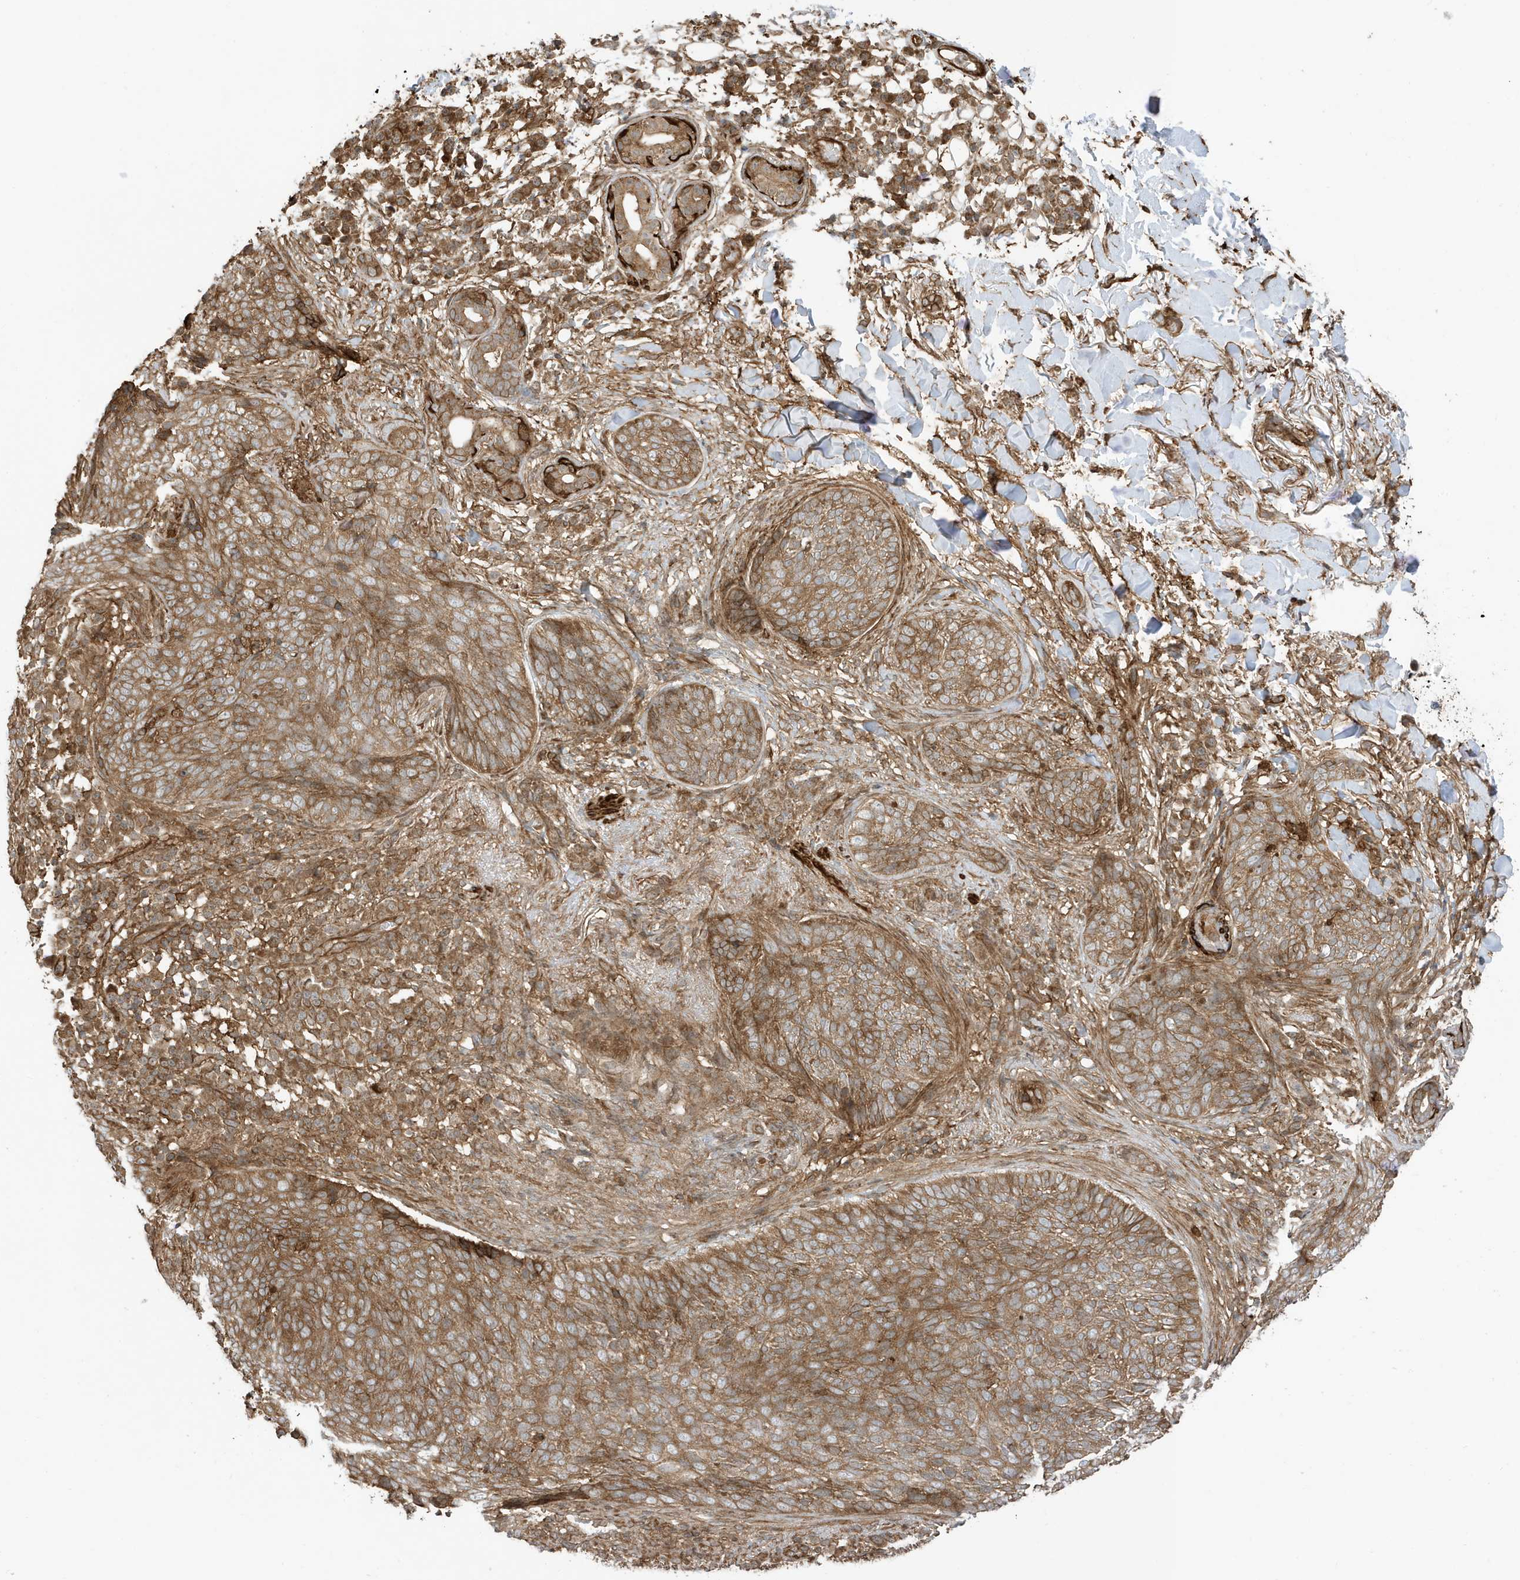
{"staining": {"intensity": "moderate", "quantity": ">75%", "location": "cytoplasmic/membranous"}, "tissue": "skin cancer", "cell_type": "Tumor cells", "image_type": "cancer", "snomed": [{"axis": "morphology", "description": "Basal cell carcinoma"}, {"axis": "topography", "description": "Skin"}], "caption": "Skin cancer (basal cell carcinoma) stained with a brown dye exhibits moderate cytoplasmic/membranous positive staining in approximately >75% of tumor cells.", "gene": "CDC42EP3", "patient": {"sex": "male", "age": 85}}